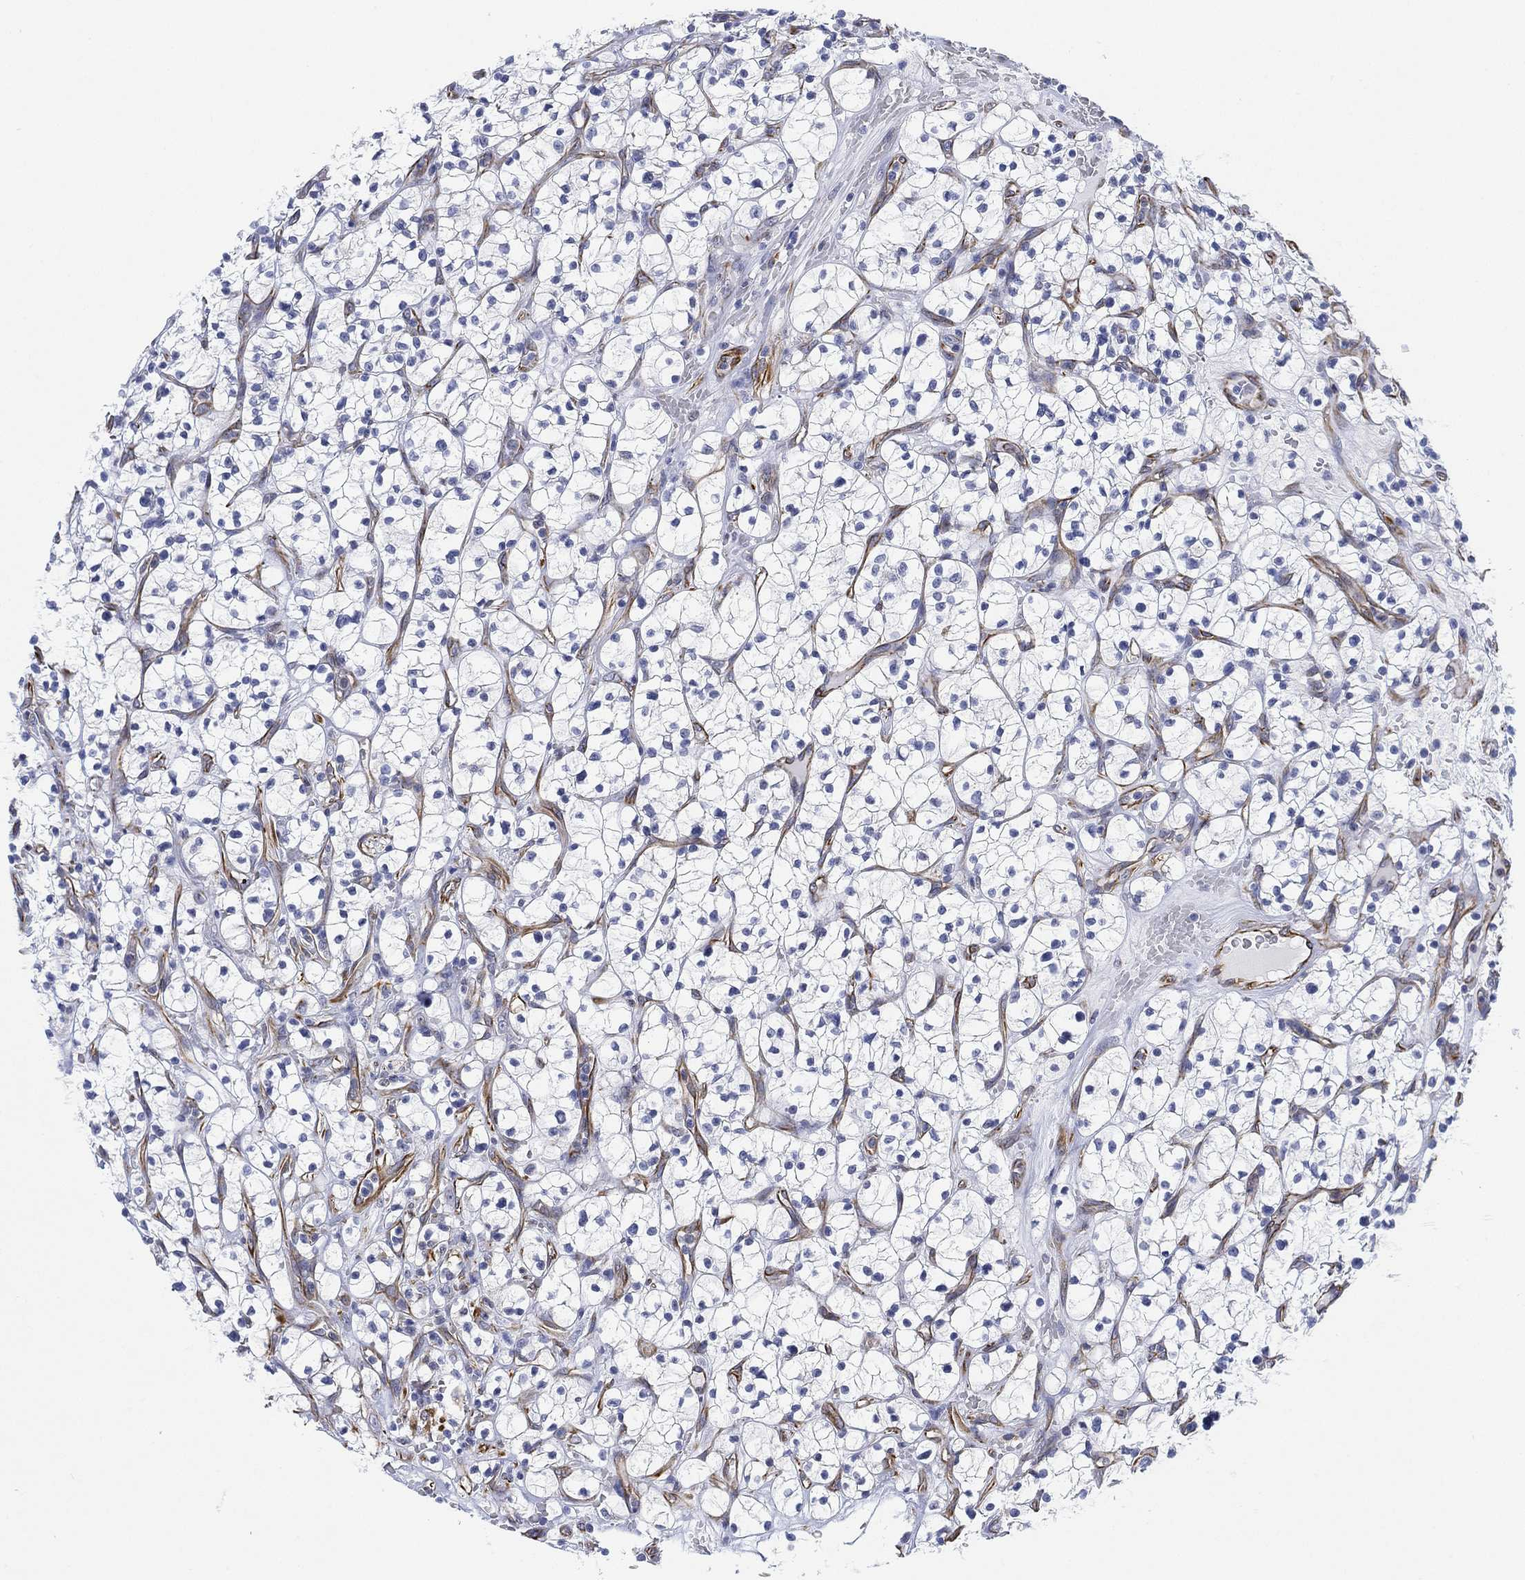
{"staining": {"intensity": "negative", "quantity": "none", "location": "none"}, "tissue": "renal cancer", "cell_type": "Tumor cells", "image_type": "cancer", "snomed": [{"axis": "morphology", "description": "Adenocarcinoma, NOS"}, {"axis": "topography", "description": "Kidney"}], "caption": "Renal cancer (adenocarcinoma) stained for a protein using IHC shows no staining tumor cells.", "gene": "PSKH2", "patient": {"sex": "female", "age": 64}}